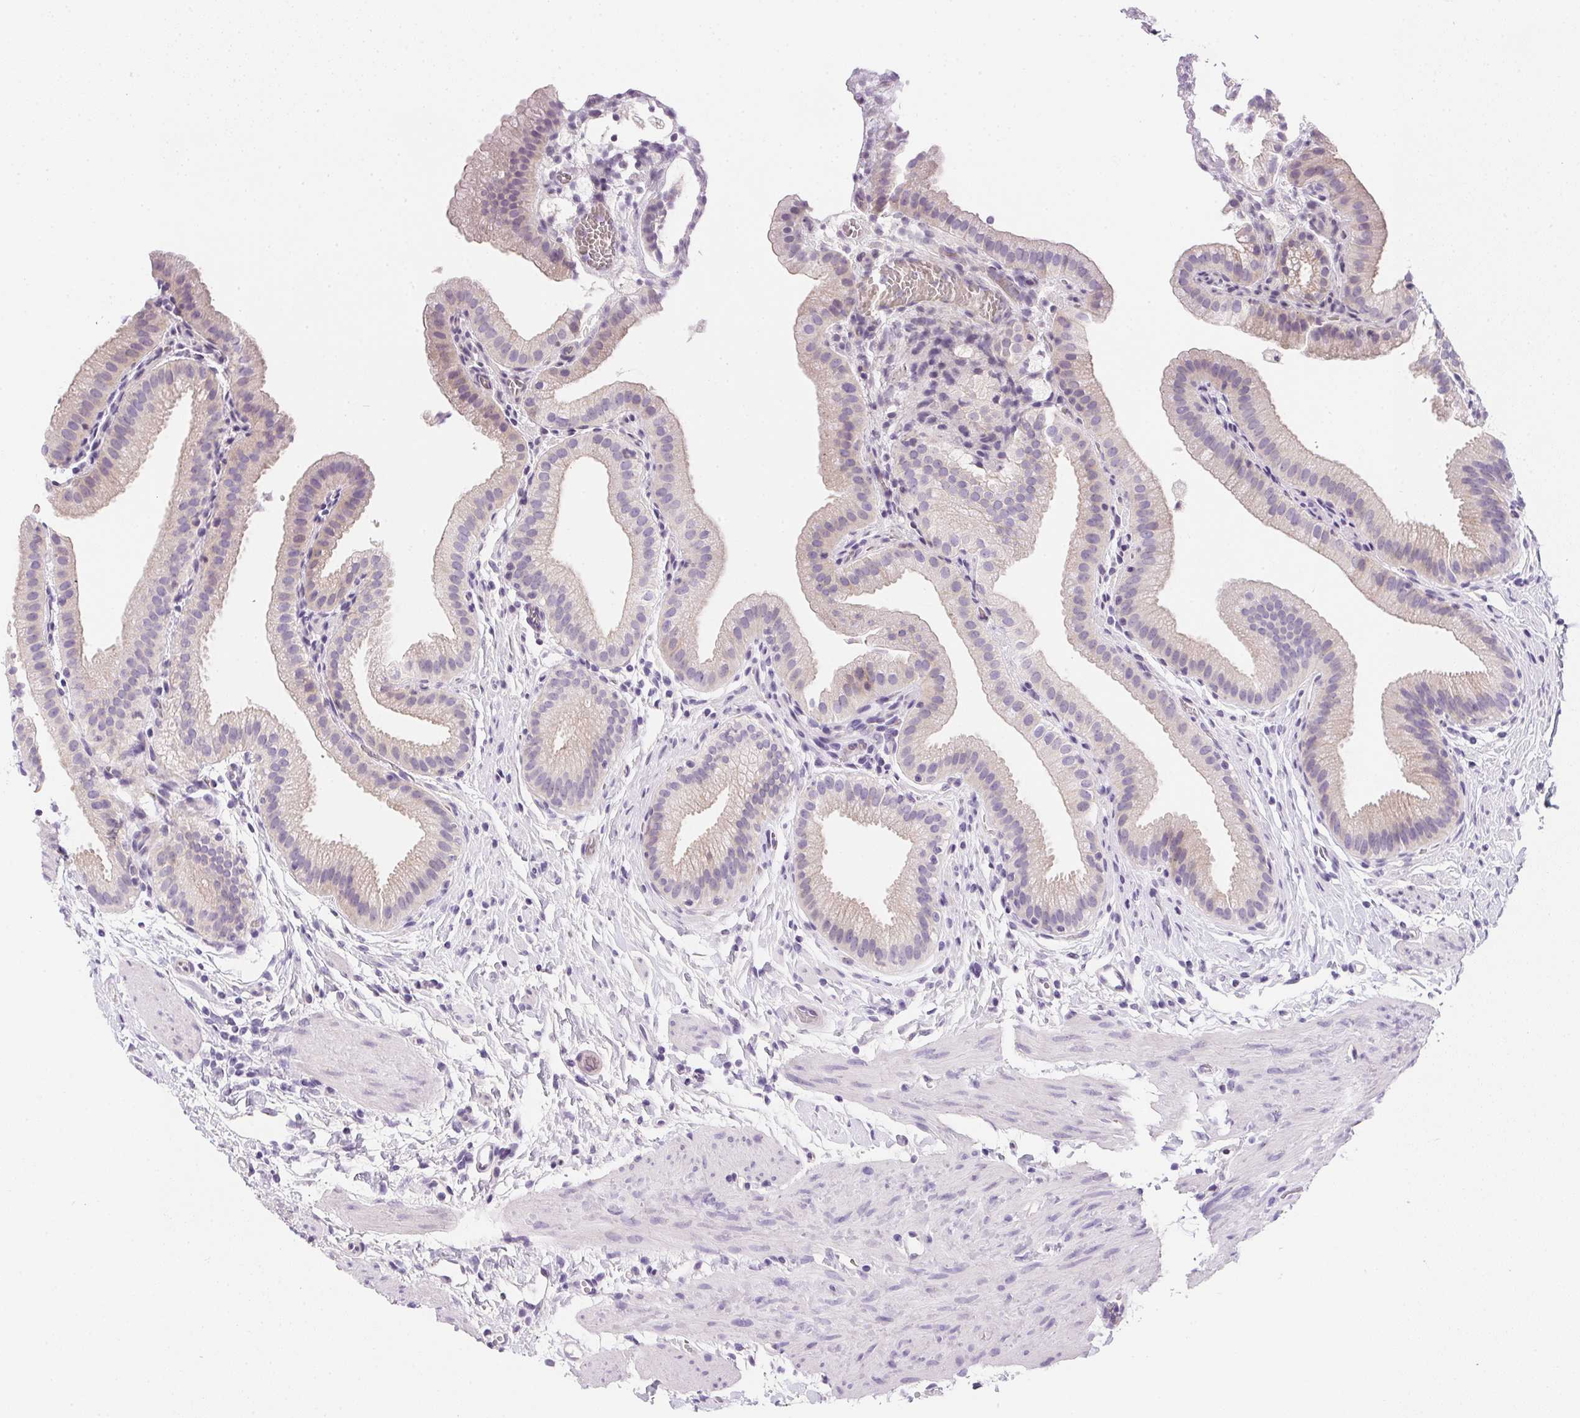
{"staining": {"intensity": "weak", "quantity": "<25%", "location": "cytoplasmic/membranous"}, "tissue": "gallbladder", "cell_type": "Glandular cells", "image_type": "normal", "snomed": [{"axis": "morphology", "description": "Normal tissue, NOS"}, {"axis": "topography", "description": "Gallbladder"}], "caption": "Micrograph shows no significant protein expression in glandular cells of unremarkable gallbladder.", "gene": "AQP5", "patient": {"sex": "female", "age": 63}}